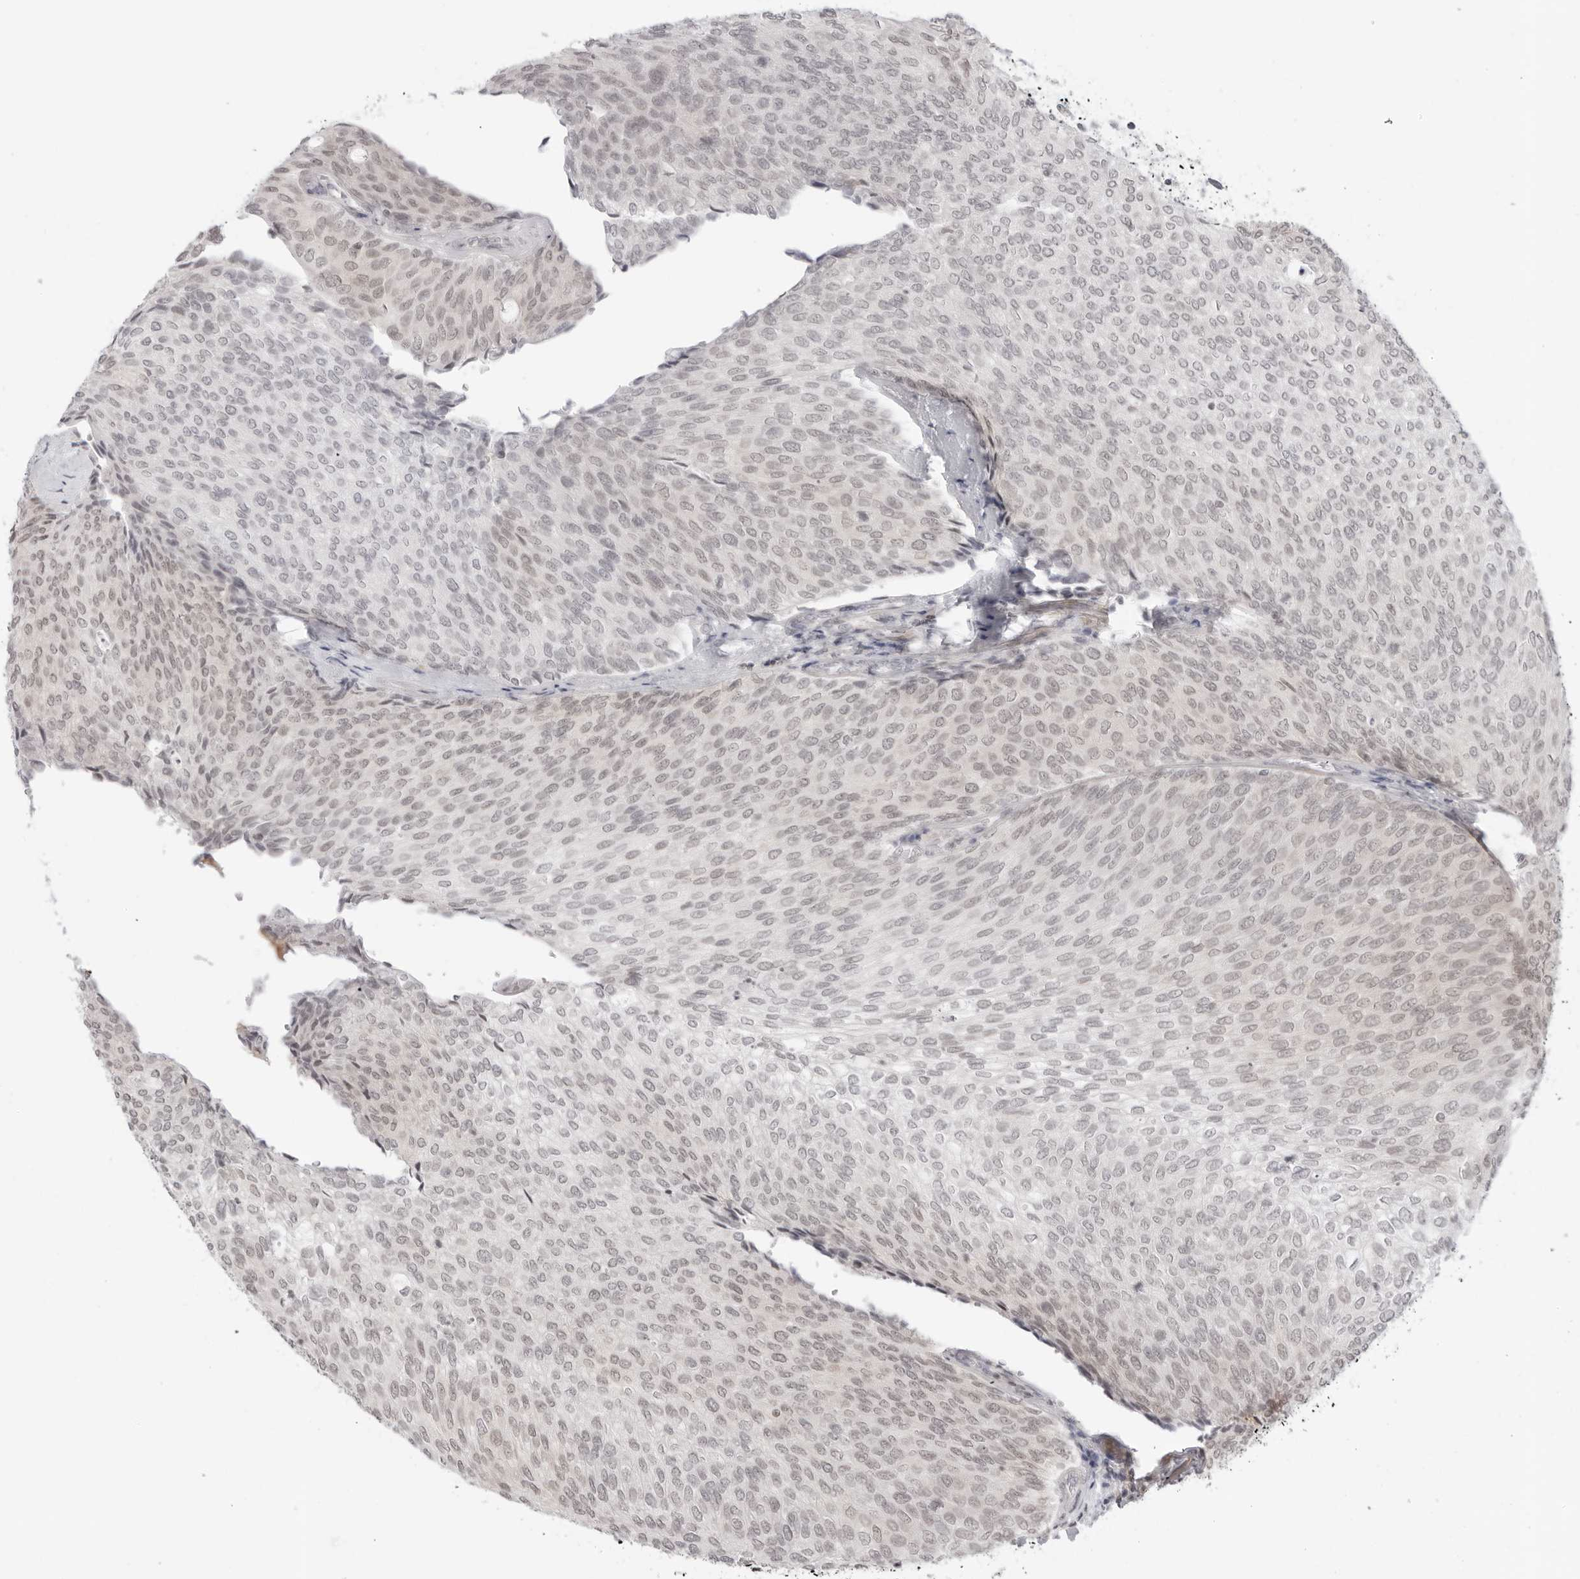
{"staining": {"intensity": "negative", "quantity": "none", "location": "none"}, "tissue": "urothelial cancer", "cell_type": "Tumor cells", "image_type": "cancer", "snomed": [{"axis": "morphology", "description": "Urothelial carcinoma, Low grade"}, {"axis": "topography", "description": "Urinary bladder"}], "caption": "Immunohistochemical staining of human urothelial cancer displays no significant expression in tumor cells.", "gene": "RNF146", "patient": {"sex": "female", "age": 79}}